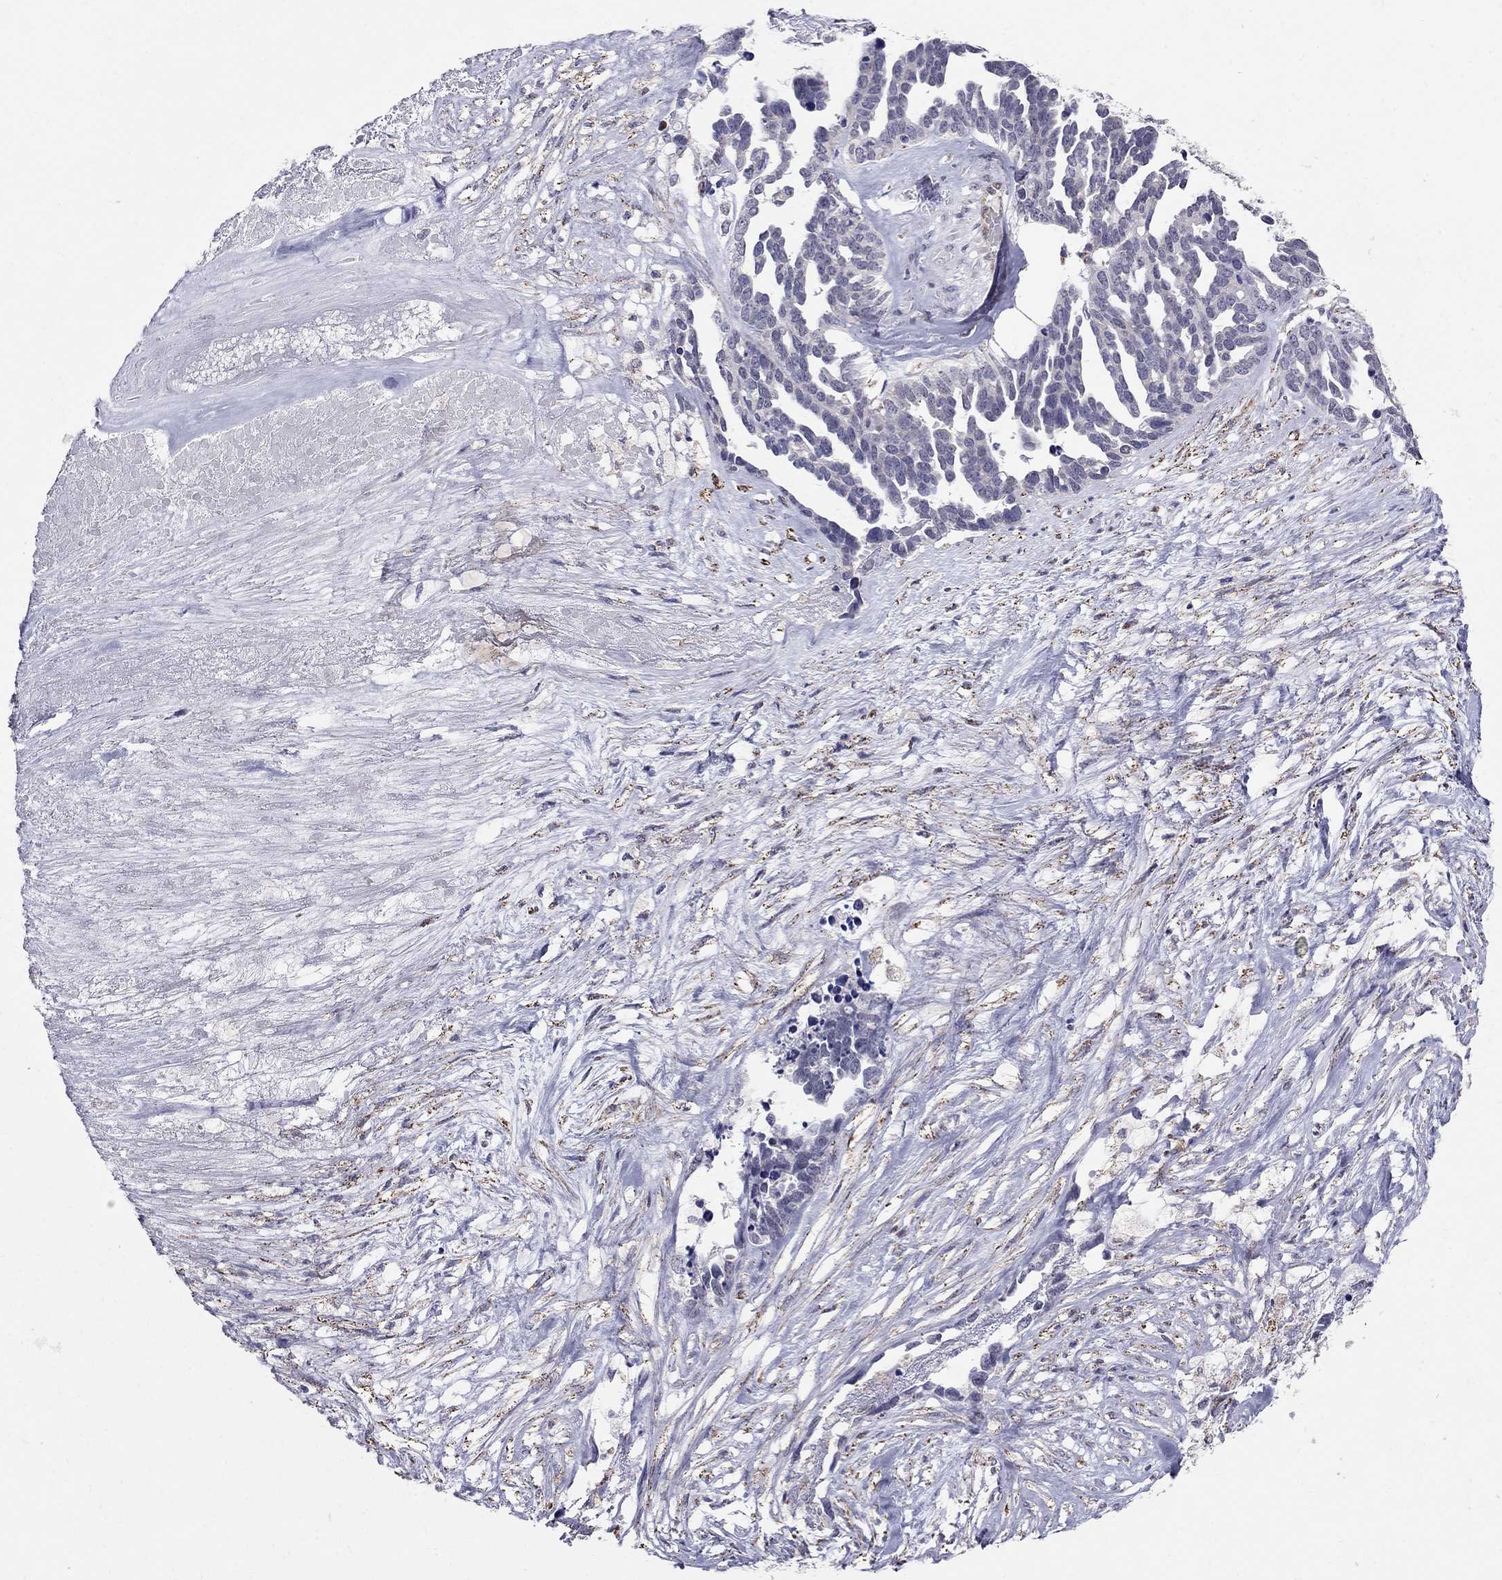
{"staining": {"intensity": "negative", "quantity": "none", "location": "none"}, "tissue": "ovarian cancer", "cell_type": "Tumor cells", "image_type": "cancer", "snomed": [{"axis": "morphology", "description": "Cystadenocarcinoma, serous, NOS"}, {"axis": "topography", "description": "Ovary"}], "caption": "Immunohistochemistry (IHC) micrograph of neoplastic tissue: human ovarian serous cystadenocarcinoma stained with DAB reveals no significant protein positivity in tumor cells.", "gene": "MYO3B", "patient": {"sex": "female", "age": 54}}